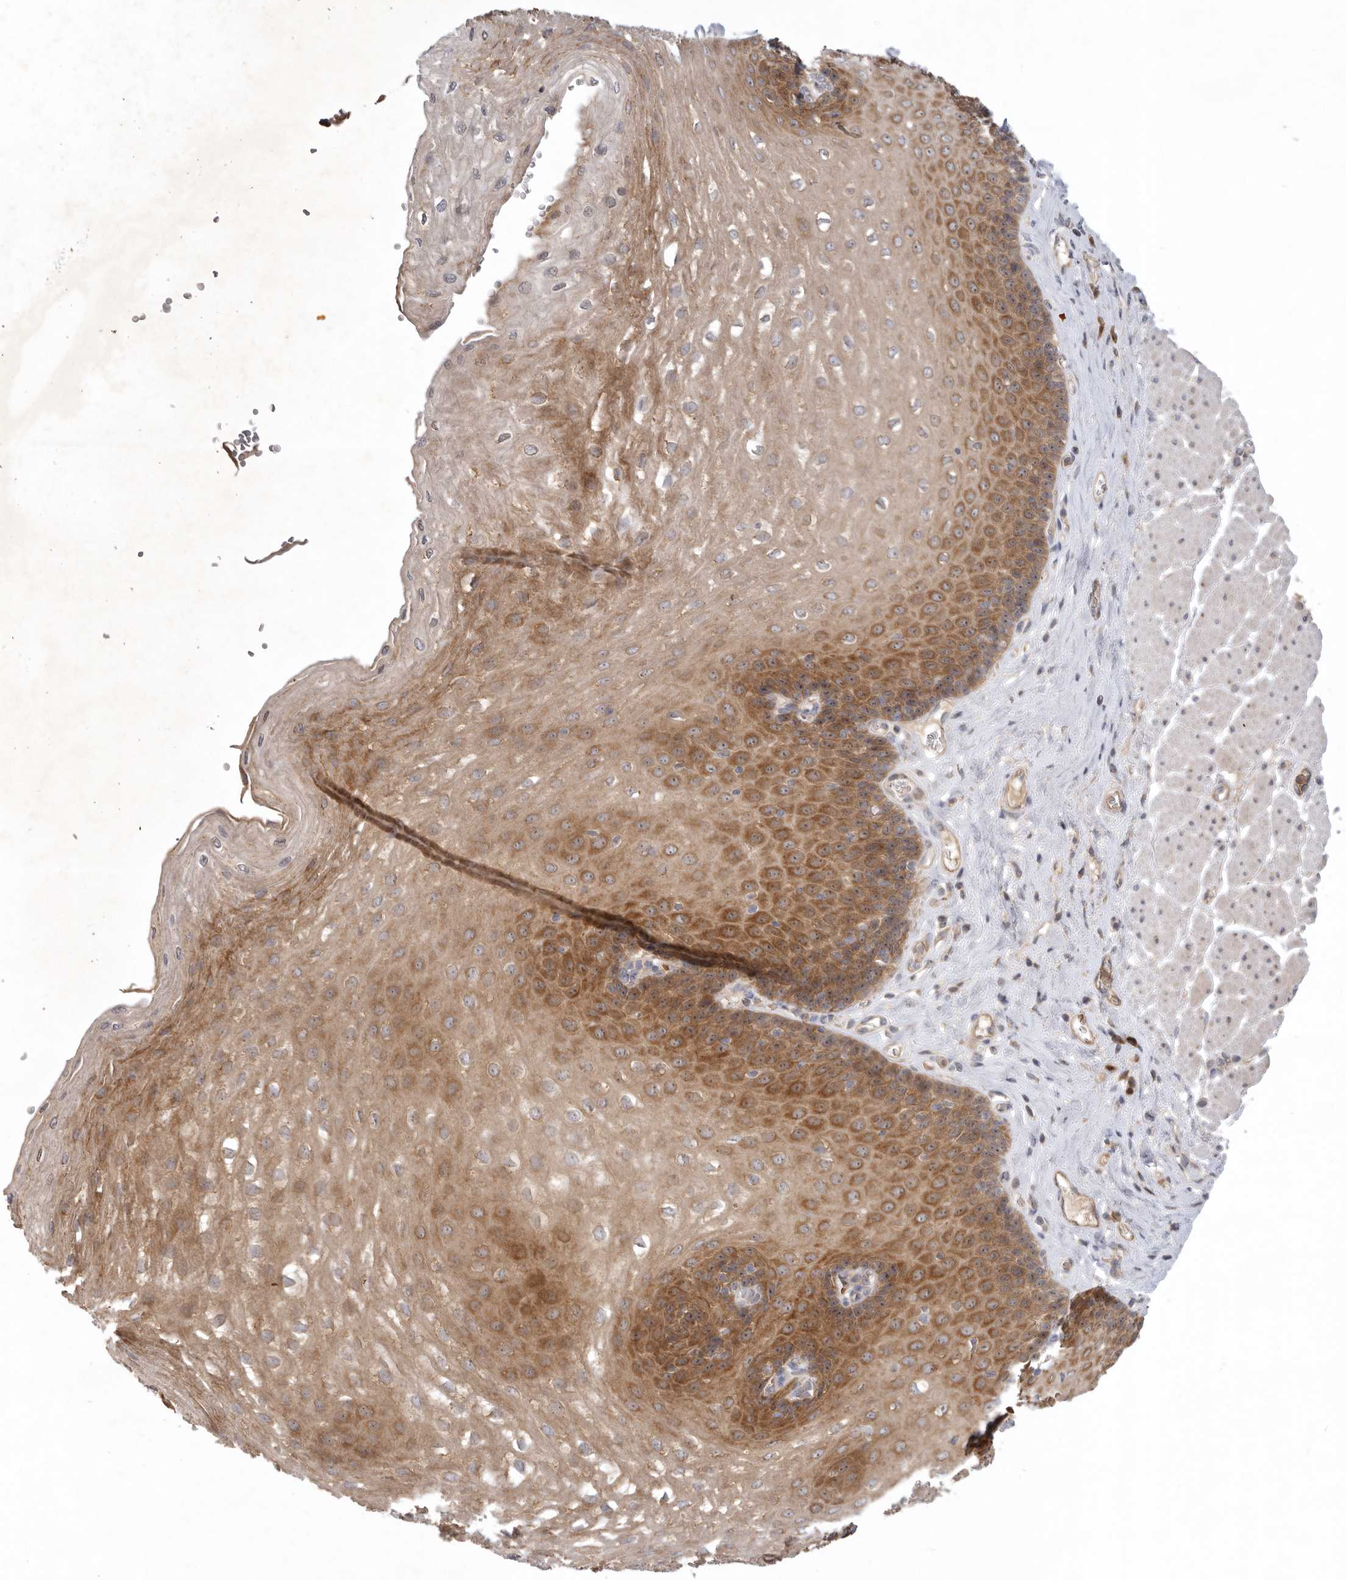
{"staining": {"intensity": "moderate", "quantity": "25%-75%", "location": "cytoplasmic/membranous"}, "tissue": "esophagus", "cell_type": "Squamous epithelial cells", "image_type": "normal", "snomed": [{"axis": "morphology", "description": "Normal tissue, NOS"}, {"axis": "topography", "description": "Esophagus"}], "caption": "Protein staining displays moderate cytoplasmic/membranous positivity in approximately 25%-75% of squamous epithelial cells in unremarkable esophagus. (DAB (3,3'-diaminobenzidine) = brown stain, brightfield microscopy at high magnification).", "gene": "KIF2B", "patient": {"sex": "female", "age": 66}}